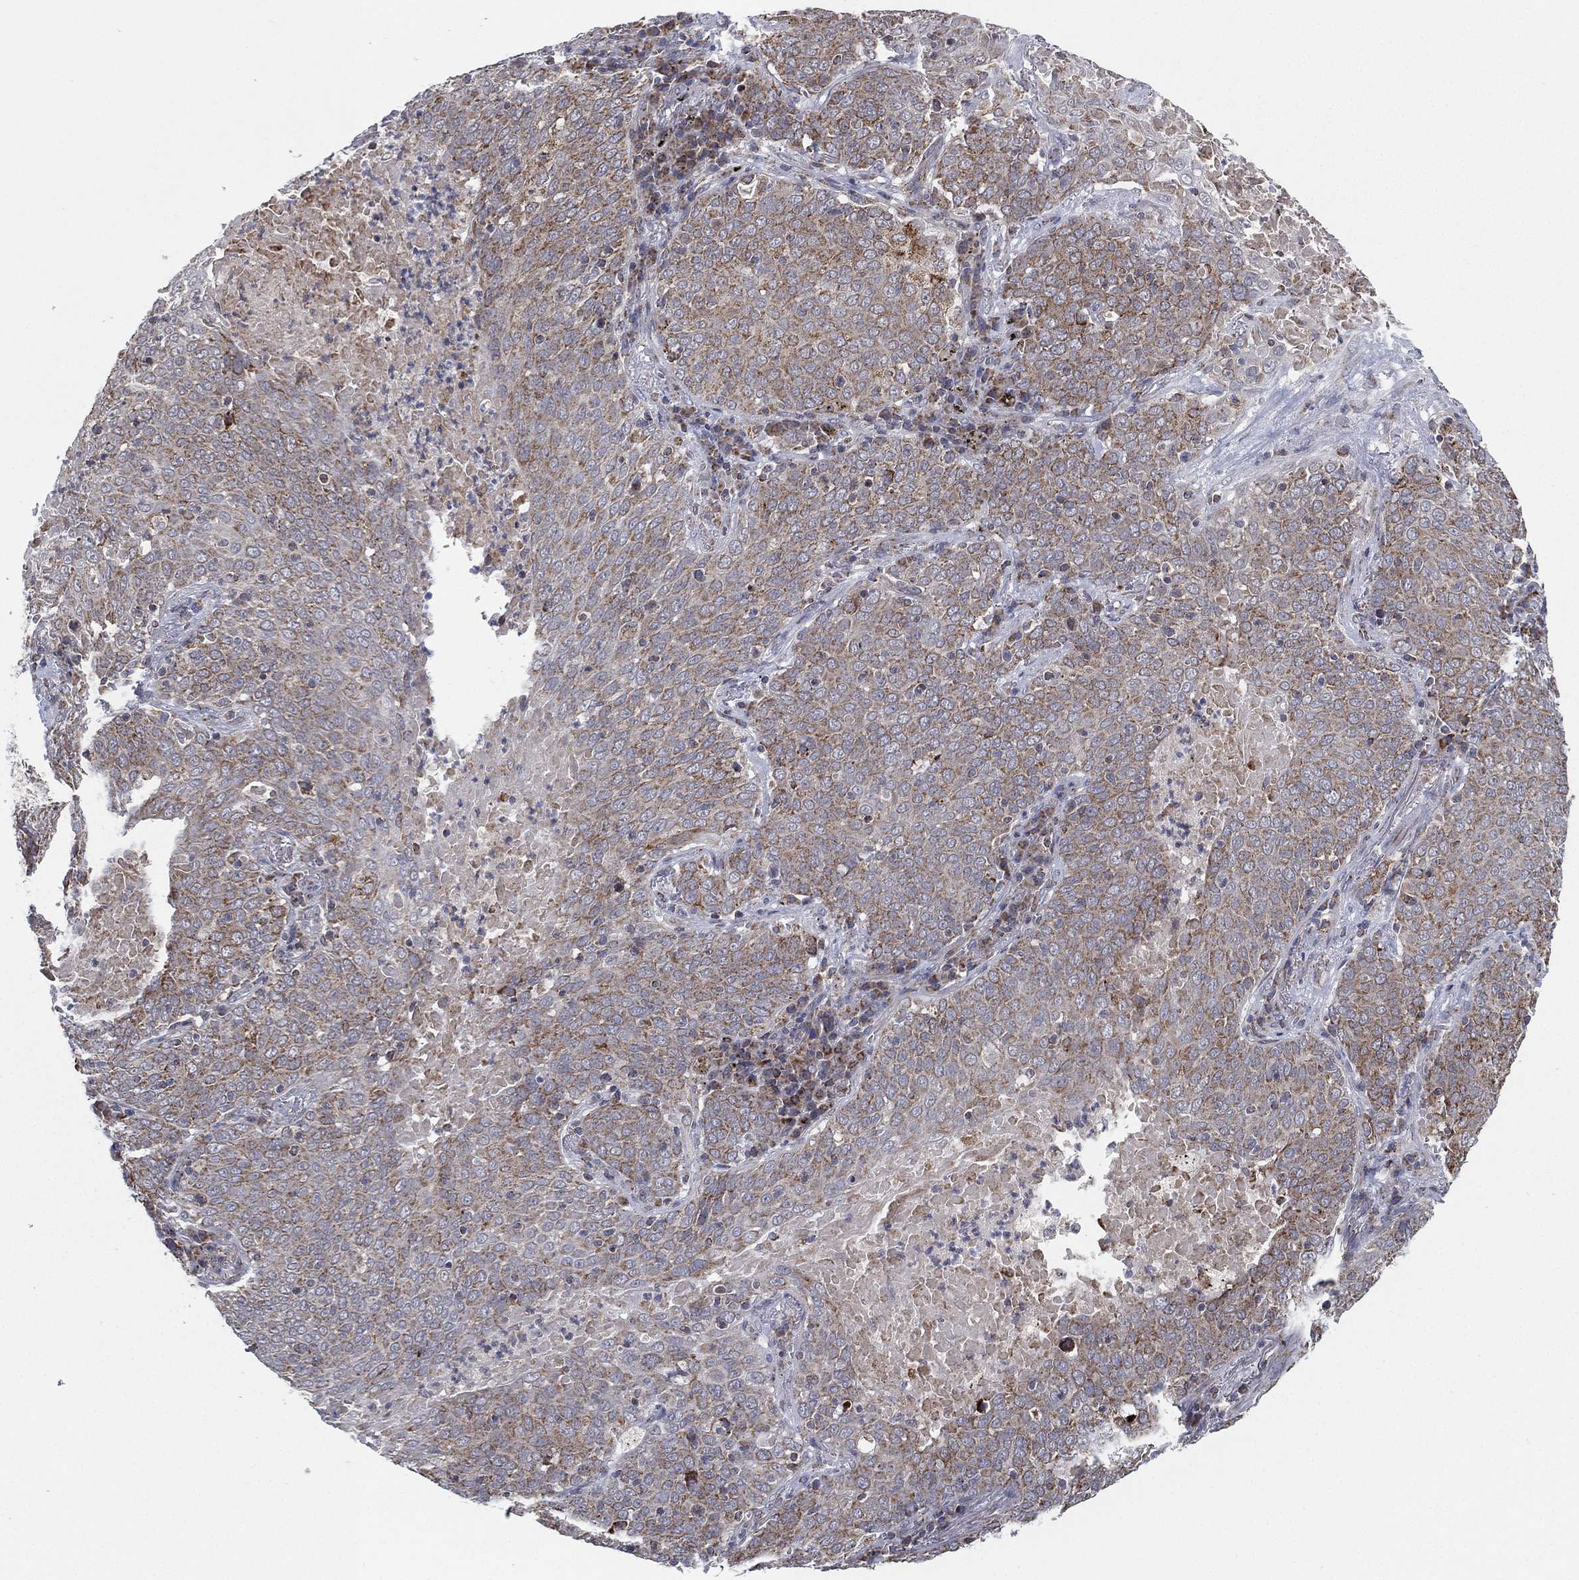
{"staining": {"intensity": "moderate", "quantity": "25%-75%", "location": "cytoplasmic/membranous"}, "tissue": "lung cancer", "cell_type": "Tumor cells", "image_type": "cancer", "snomed": [{"axis": "morphology", "description": "Squamous cell carcinoma, NOS"}, {"axis": "topography", "description": "Lung"}], "caption": "Protein staining by immunohistochemistry (IHC) displays moderate cytoplasmic/membranous staining in about 25%-75% of tumor cells in lung cancer (squamous cell carcinoma).", "gene": "PSMG4", "patient": {"sex": "male", "age": 82}}